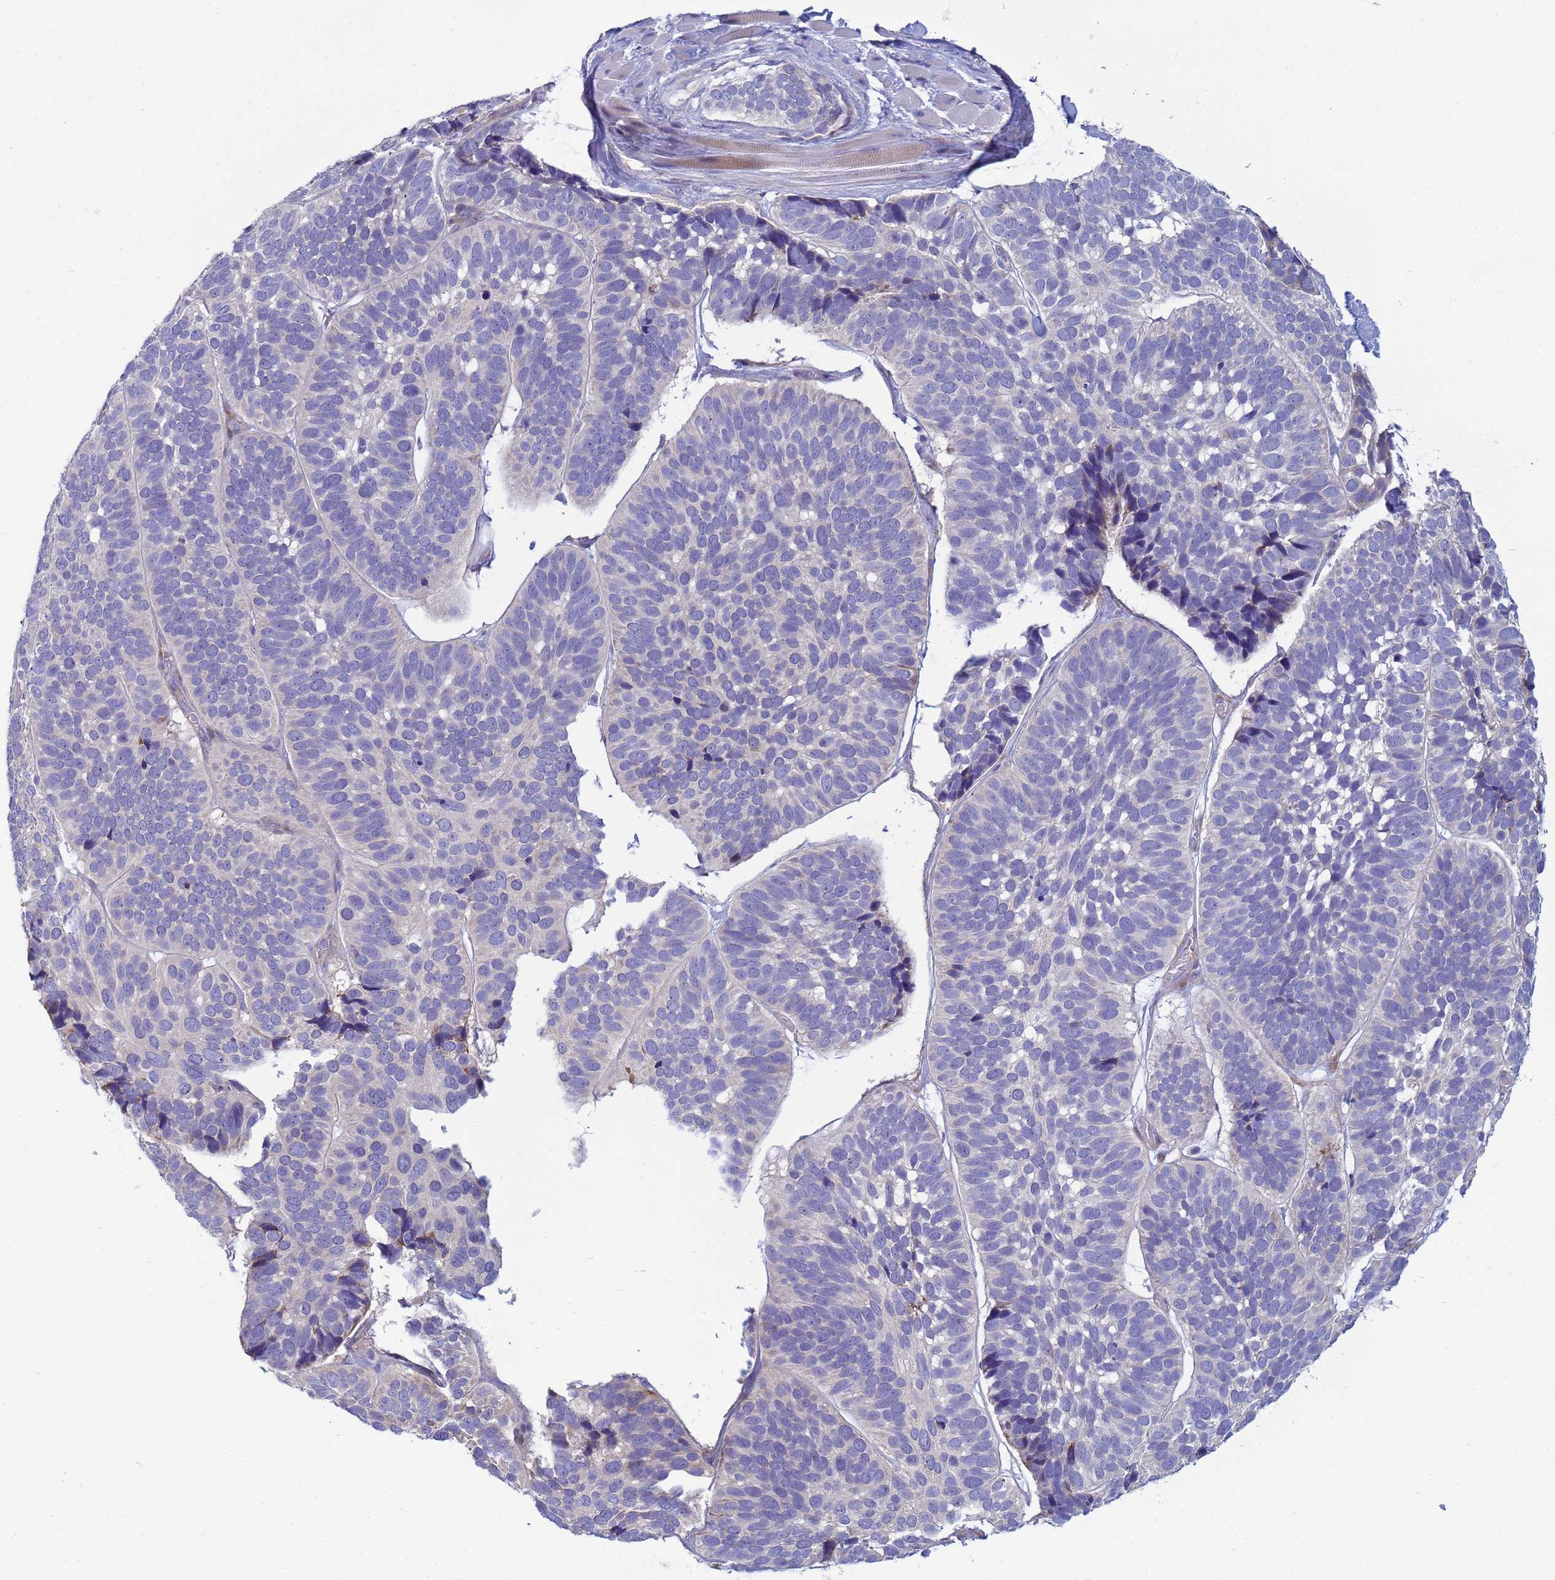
{"staining": {"intensity": "negative", "quantity": "none", "location": "none"}, "tissue": "skin cancer", "cell_type": "Tumor cells", "image_type": "cancer", "snomed": [{"axis": "morphology", "description": "Basal cell carcinoma"}, {"axis": "topography", "description": "Skin"}], "caption": "DAB (3,3'-diaminobenzidine) immunohistochemical staining of skin basal cell carcinoma displays no significant positivity in tumor cells. (Stains: DAB (3,3'-diaminobenzidine) IHC with hematoxylin counter stain, Microscopy: brightfield microscopy at high magnification).", "gene": "TRPC6", "patient": {"sex": "male", "age": 62}}